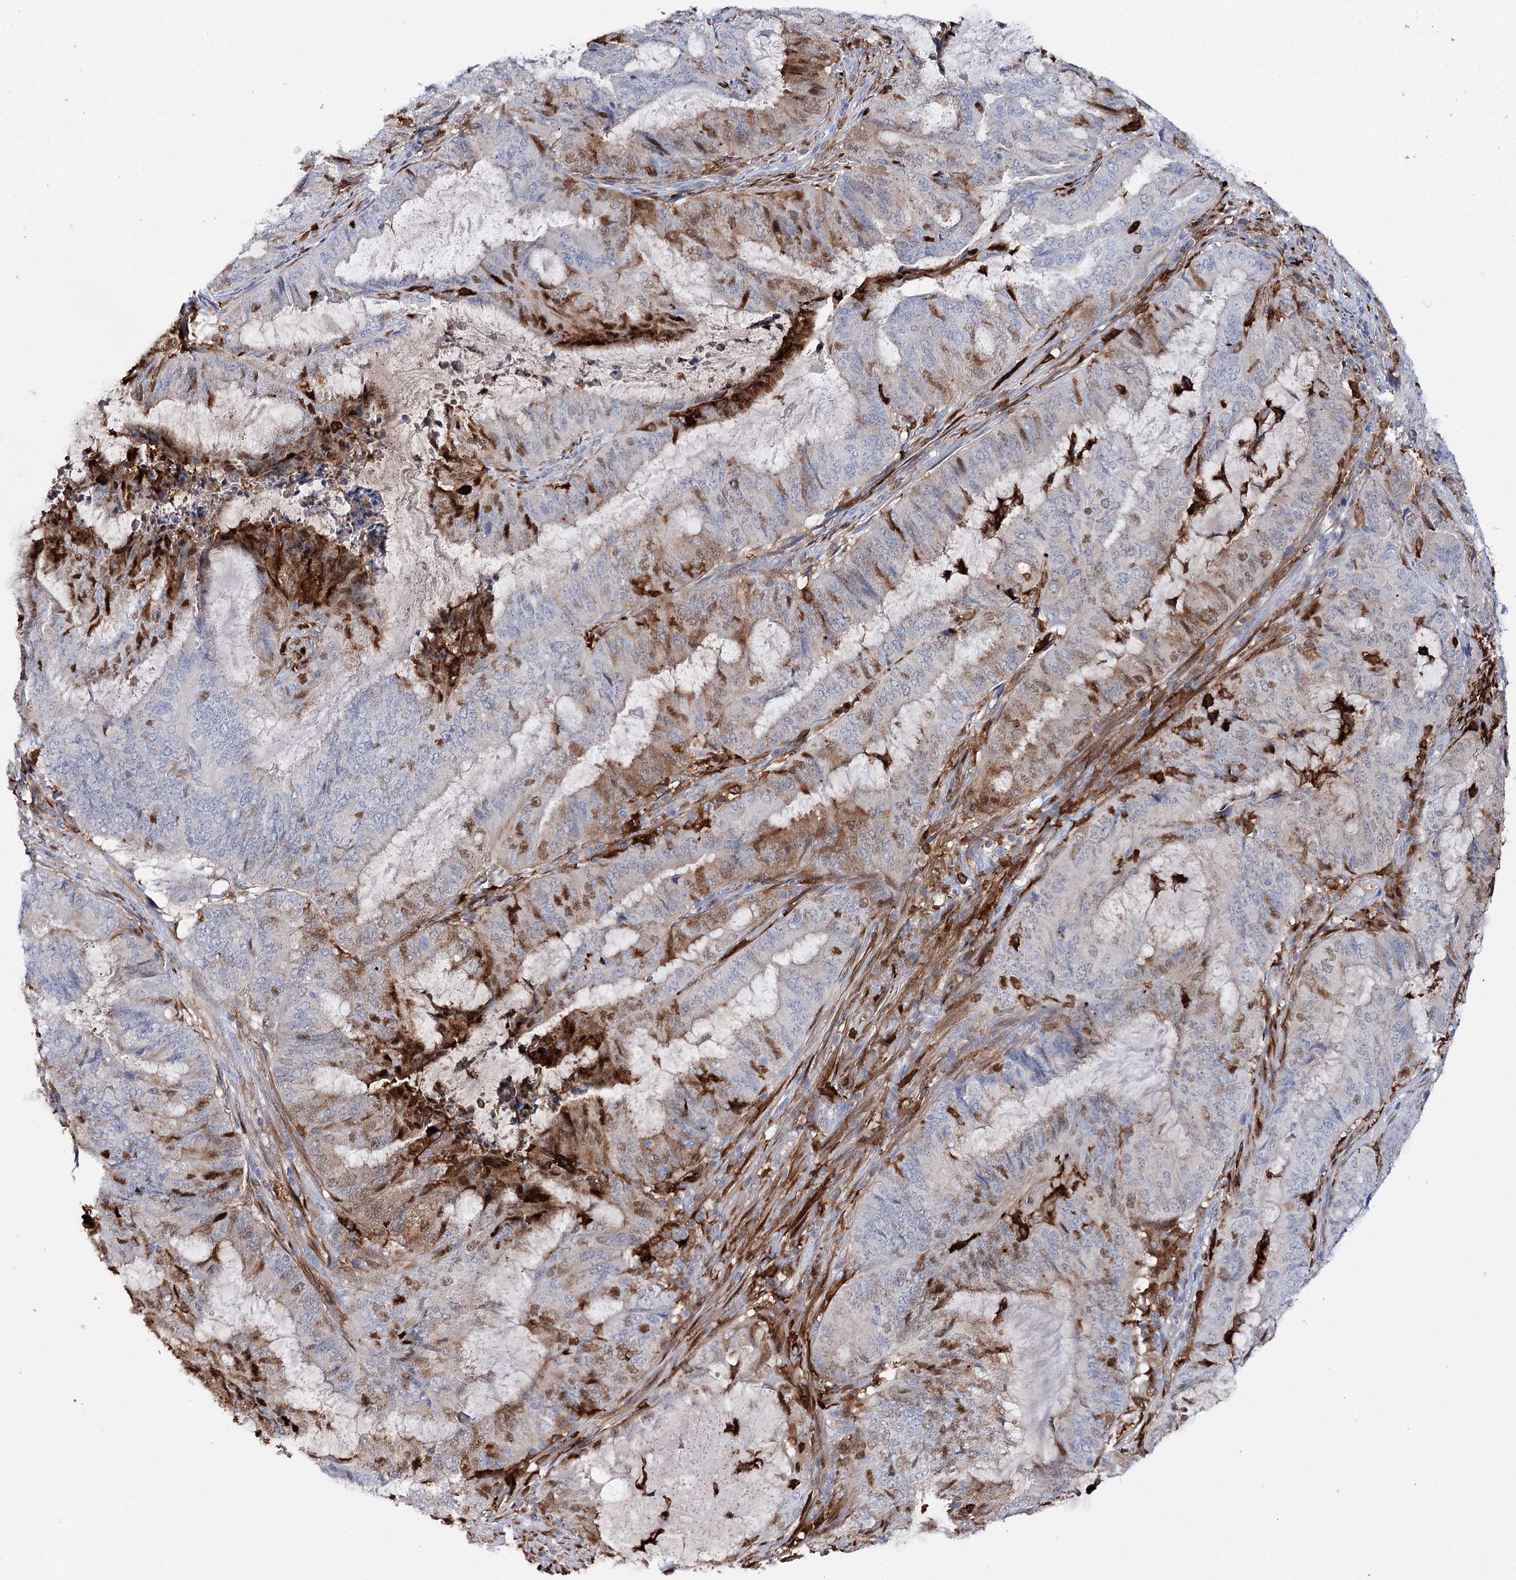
{"staining": {"intensity": "moderate", "quantity": "<25%", "location": "cytoplasmic/membranous,nuclear"}, "tissue": "endometrial cancer", "cell_type": "Tumor cells", "image_type": "cancer", "snomed": [{"axis": "morphology", "description": "Adenocarcinoma, NOS"}, {"axis": "topography", "description": "Endometrium"}], "caption": "Endometrial cancer stained for a protein demonstrates moderate cytoplasmic/membranous and nuclear positivity in tumor cells.", "gene": "CFAP46", "patient": {"sex": "female", "age": 51}}